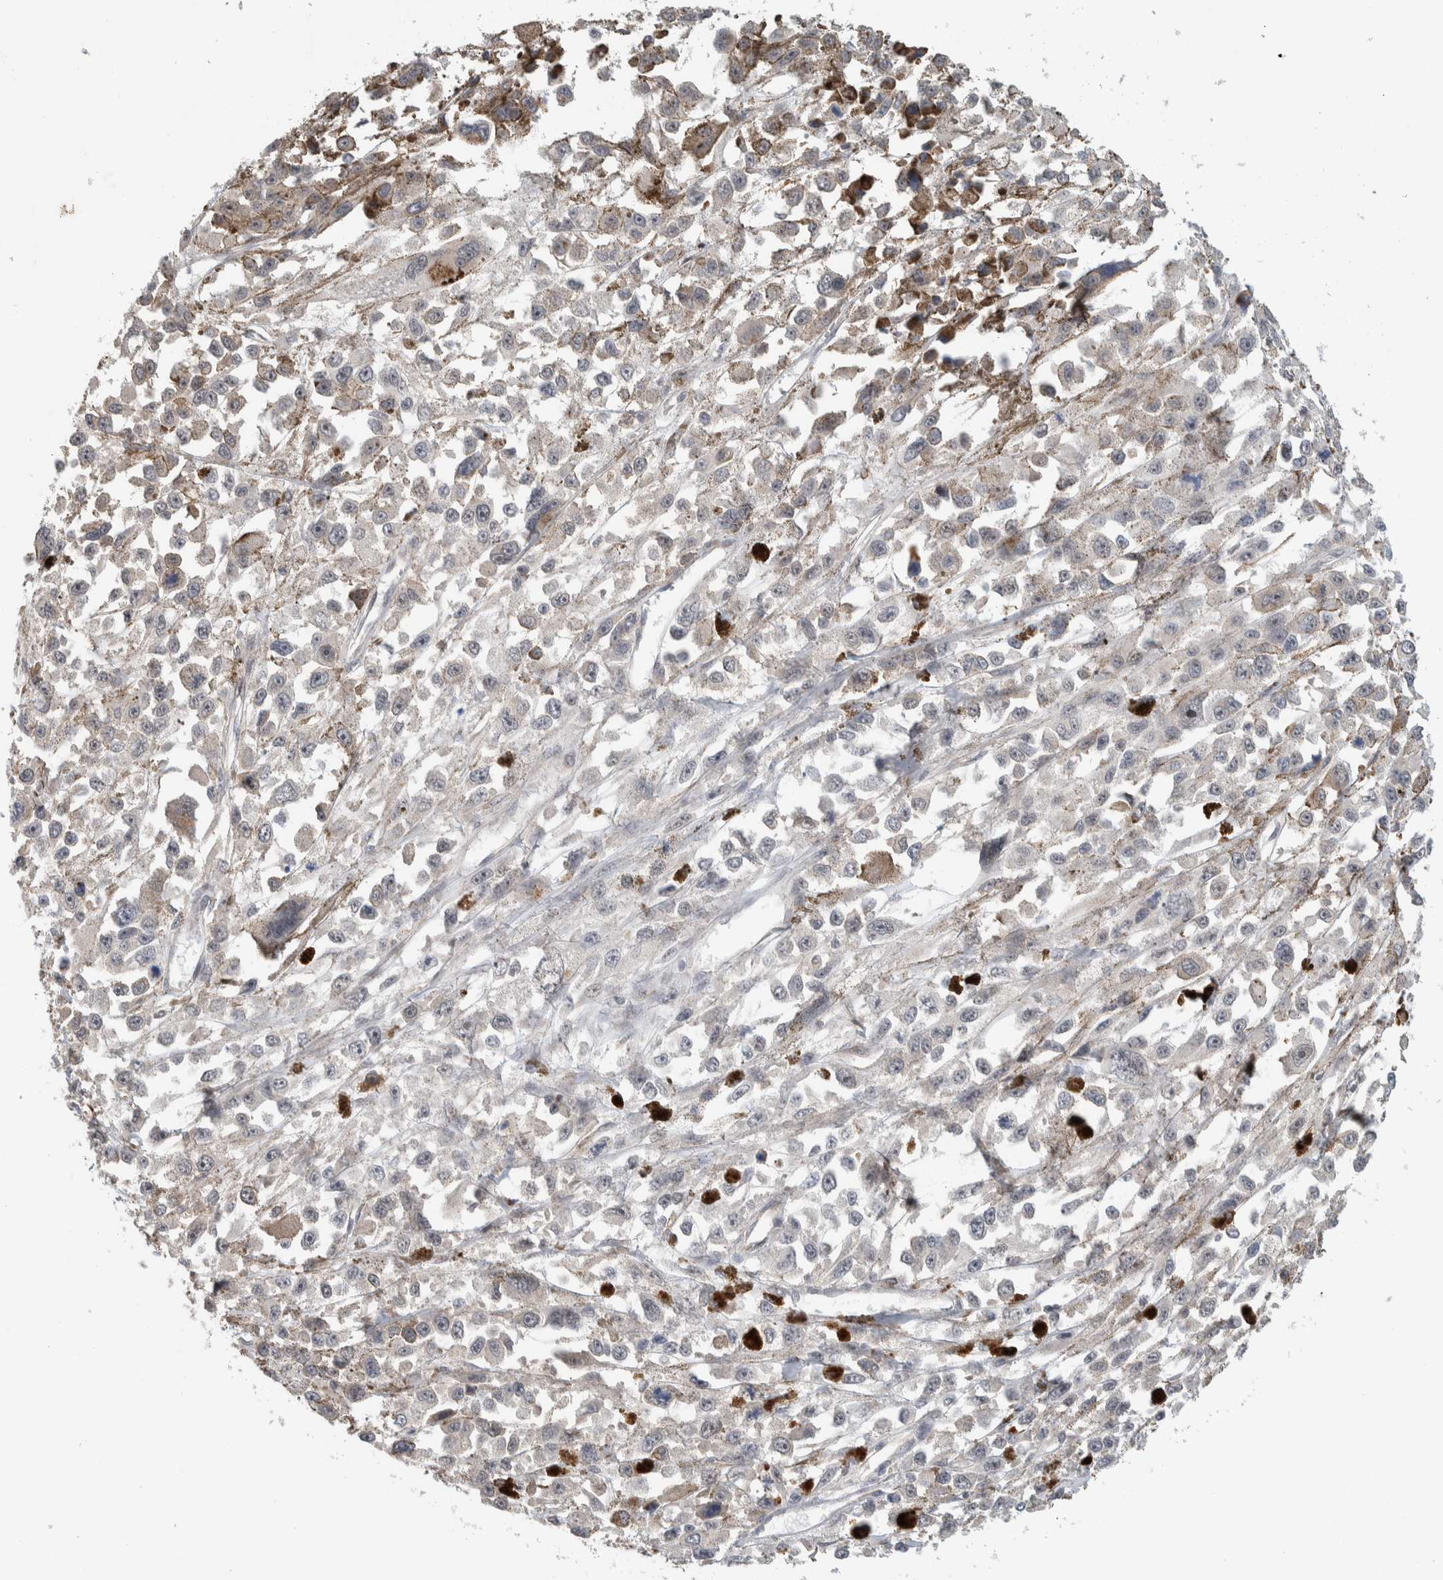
{"staining": {"intensity": "negative", "quantity": "none", "location": "none"}, "tissue": "melanoma", "cell_type": "Tumor cells", "image_type": "cancer", "snomed": [{"axis": "morphology", "description": "Malignant melanoma, Metastatic site"}, {"axis": "topography", "description": "Lymph node"}], "caption": "Immunohistochemistry (IHC) image of melanoma stained for a protein (brown), which reveals no expression in tumor cells.", "gene": "DEPTOR", "patient": {"sex": "male", "age": 59}}